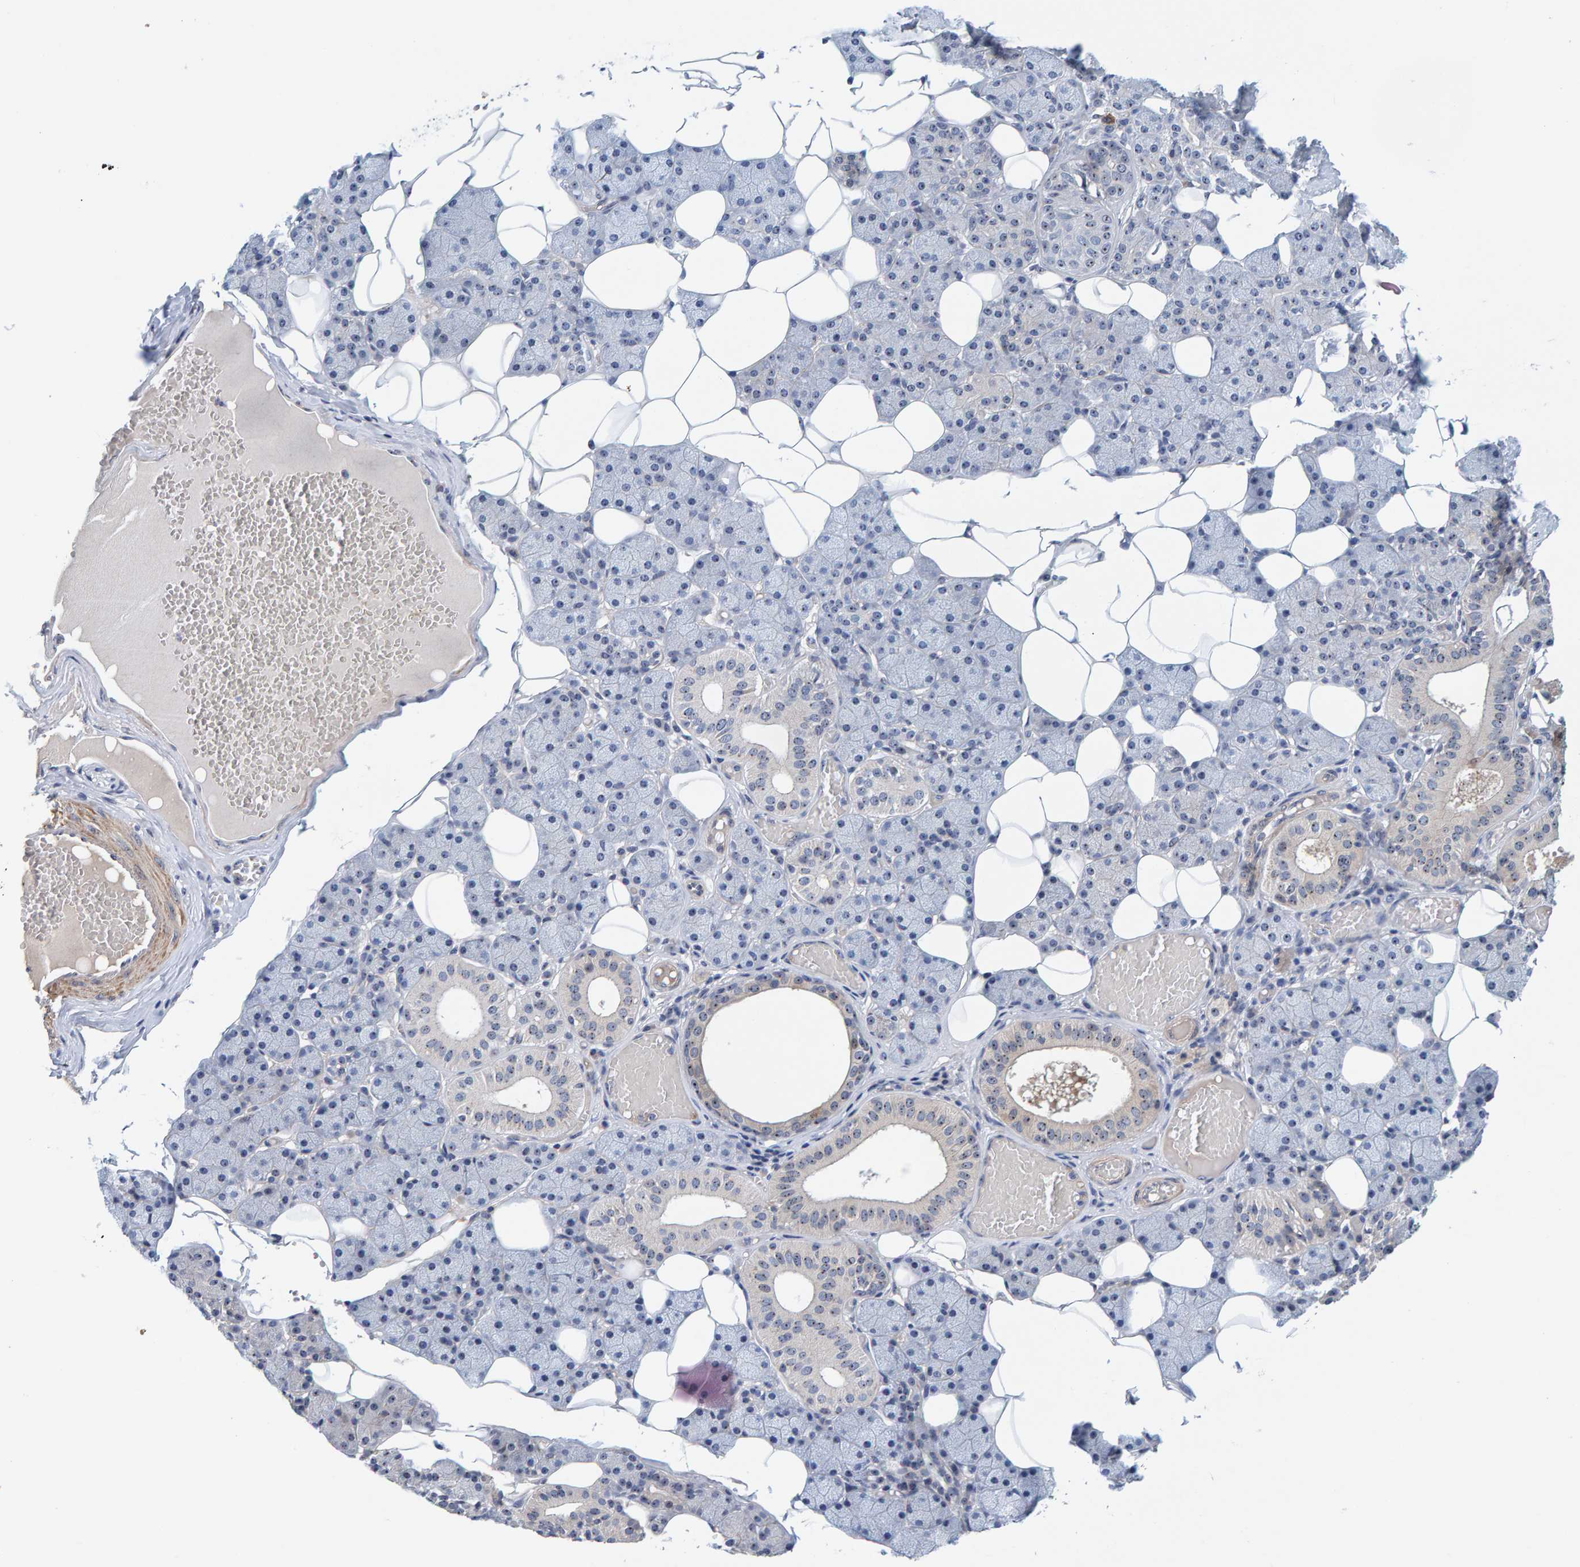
{"staining": {"intensity": "moderate", "quantity": "25%-75%", "location": "cytoplasmic/membranous,nuclear"}, "tissue": "salivary gland", "cell_type": "Glandular cells", "image_type": "normal", "snomed": [{"axis": "morphology", "description": "Normal tissue, NOS"}, {"axis": "topography", "description": "Salivary gland"}], "caption": "This photomicrograph shows normal salivary gland stained with immunohistochemistry to label a protein in brown. The cytoplasmic/membranous,nuclear of glandular cells show moderate positivity for the protein. Nuclei are counter-stained blue.", "gene": "NOL11", "patient": {"sex": "female", "age": 33}}